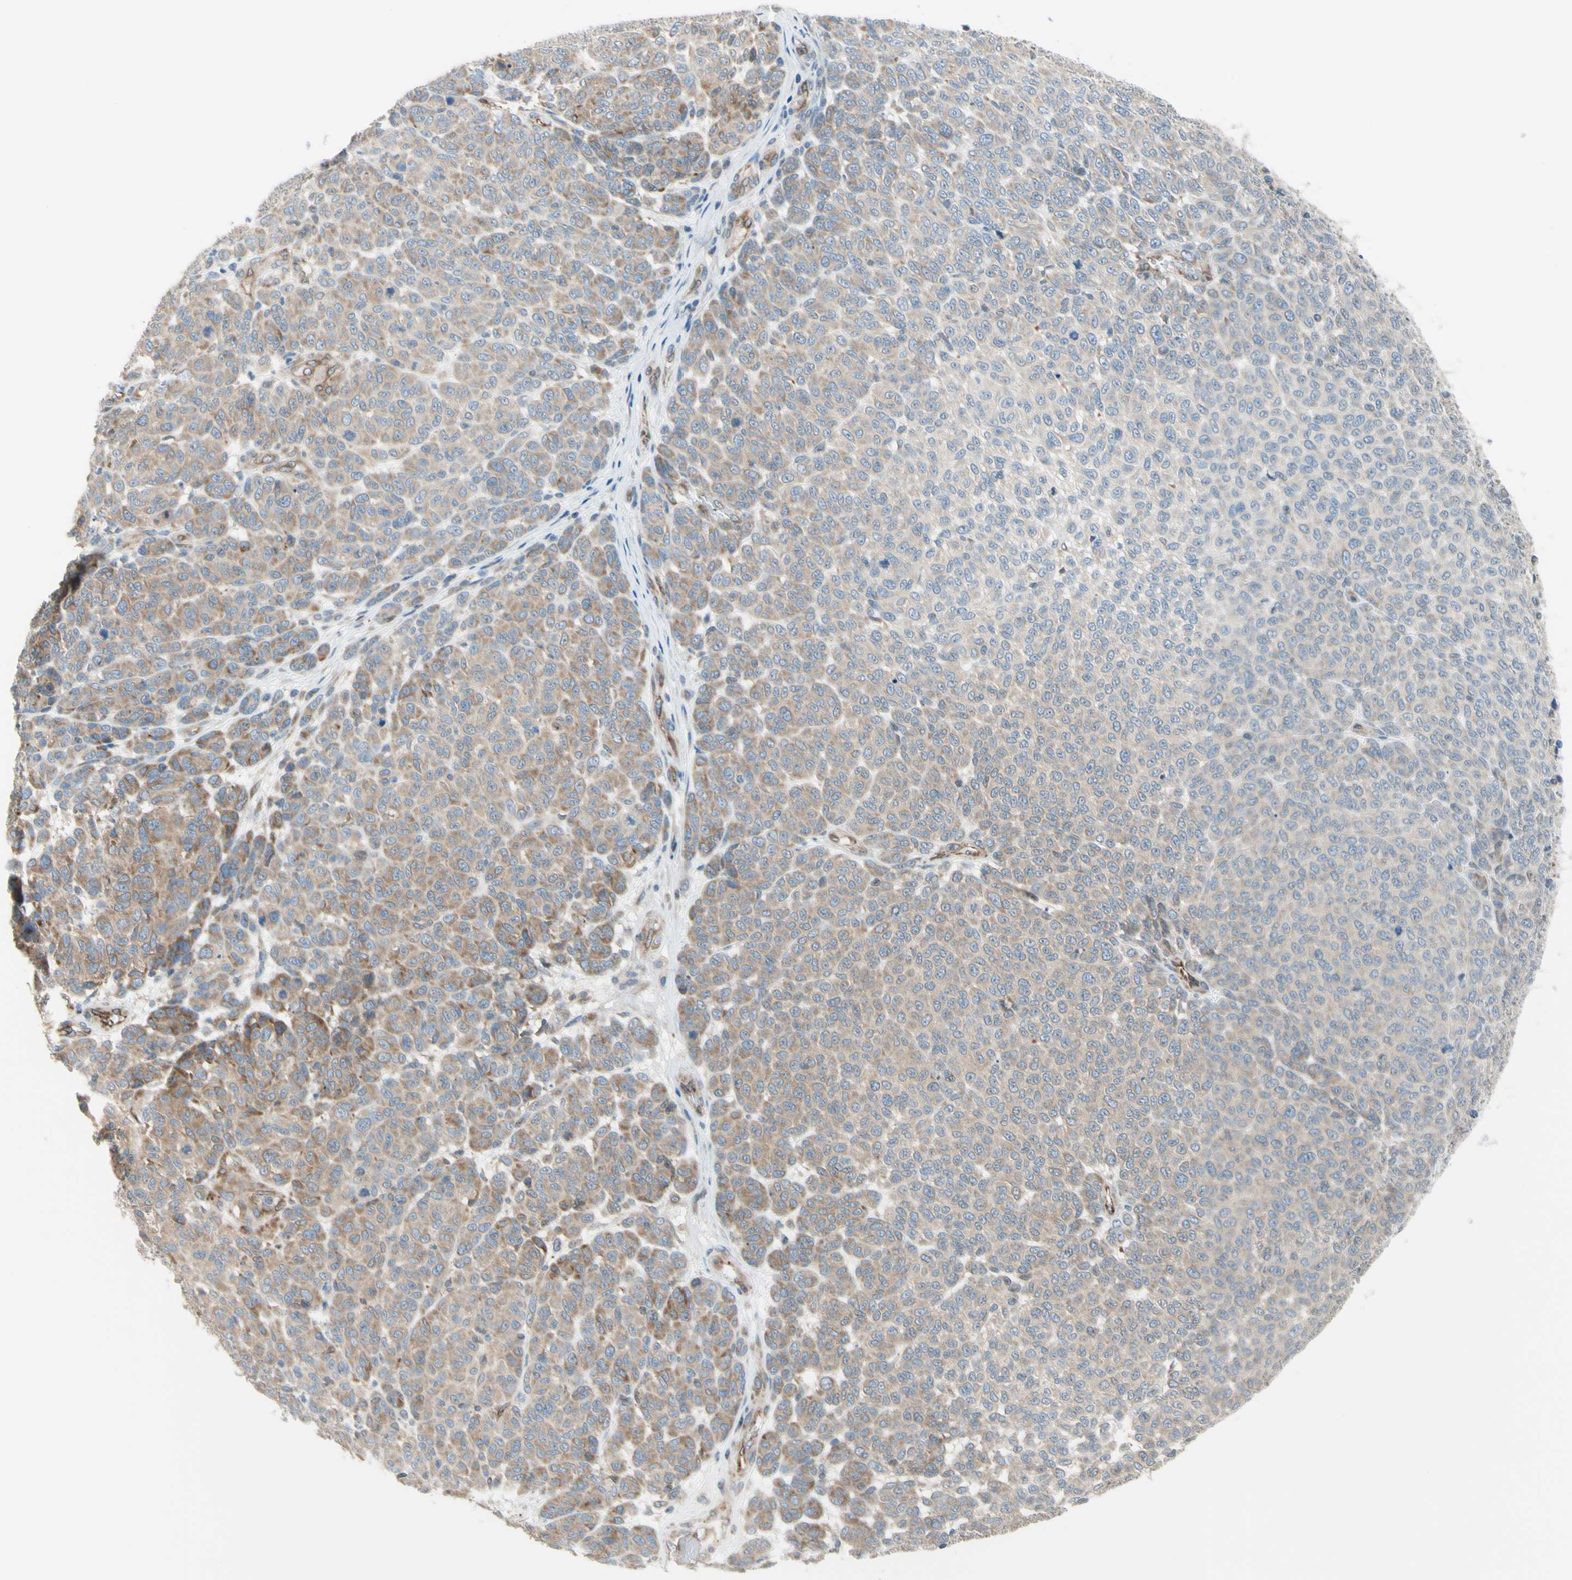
{"staining": {"intensity": "weak", "quantity": ">75%", "location": "cytoplasmic/membranous"}, "tissue": "melanoma", "cell_type": "Tumor cells", "image_type": "cancer", "snomed": [{"axis": "morphology", "description": "Malignant melanoma, NOS"}, {"axis": "topography", "description": "Skin"}], "caption": "Approximately >75% of tumor cells in human malignant melanoma exhibit weak cytoplasmic/membranous protein staining as visualized by brown immunohistochemical staining.", "gene": "TRAF2", "patient": {"sex": "male", "age": 59}}